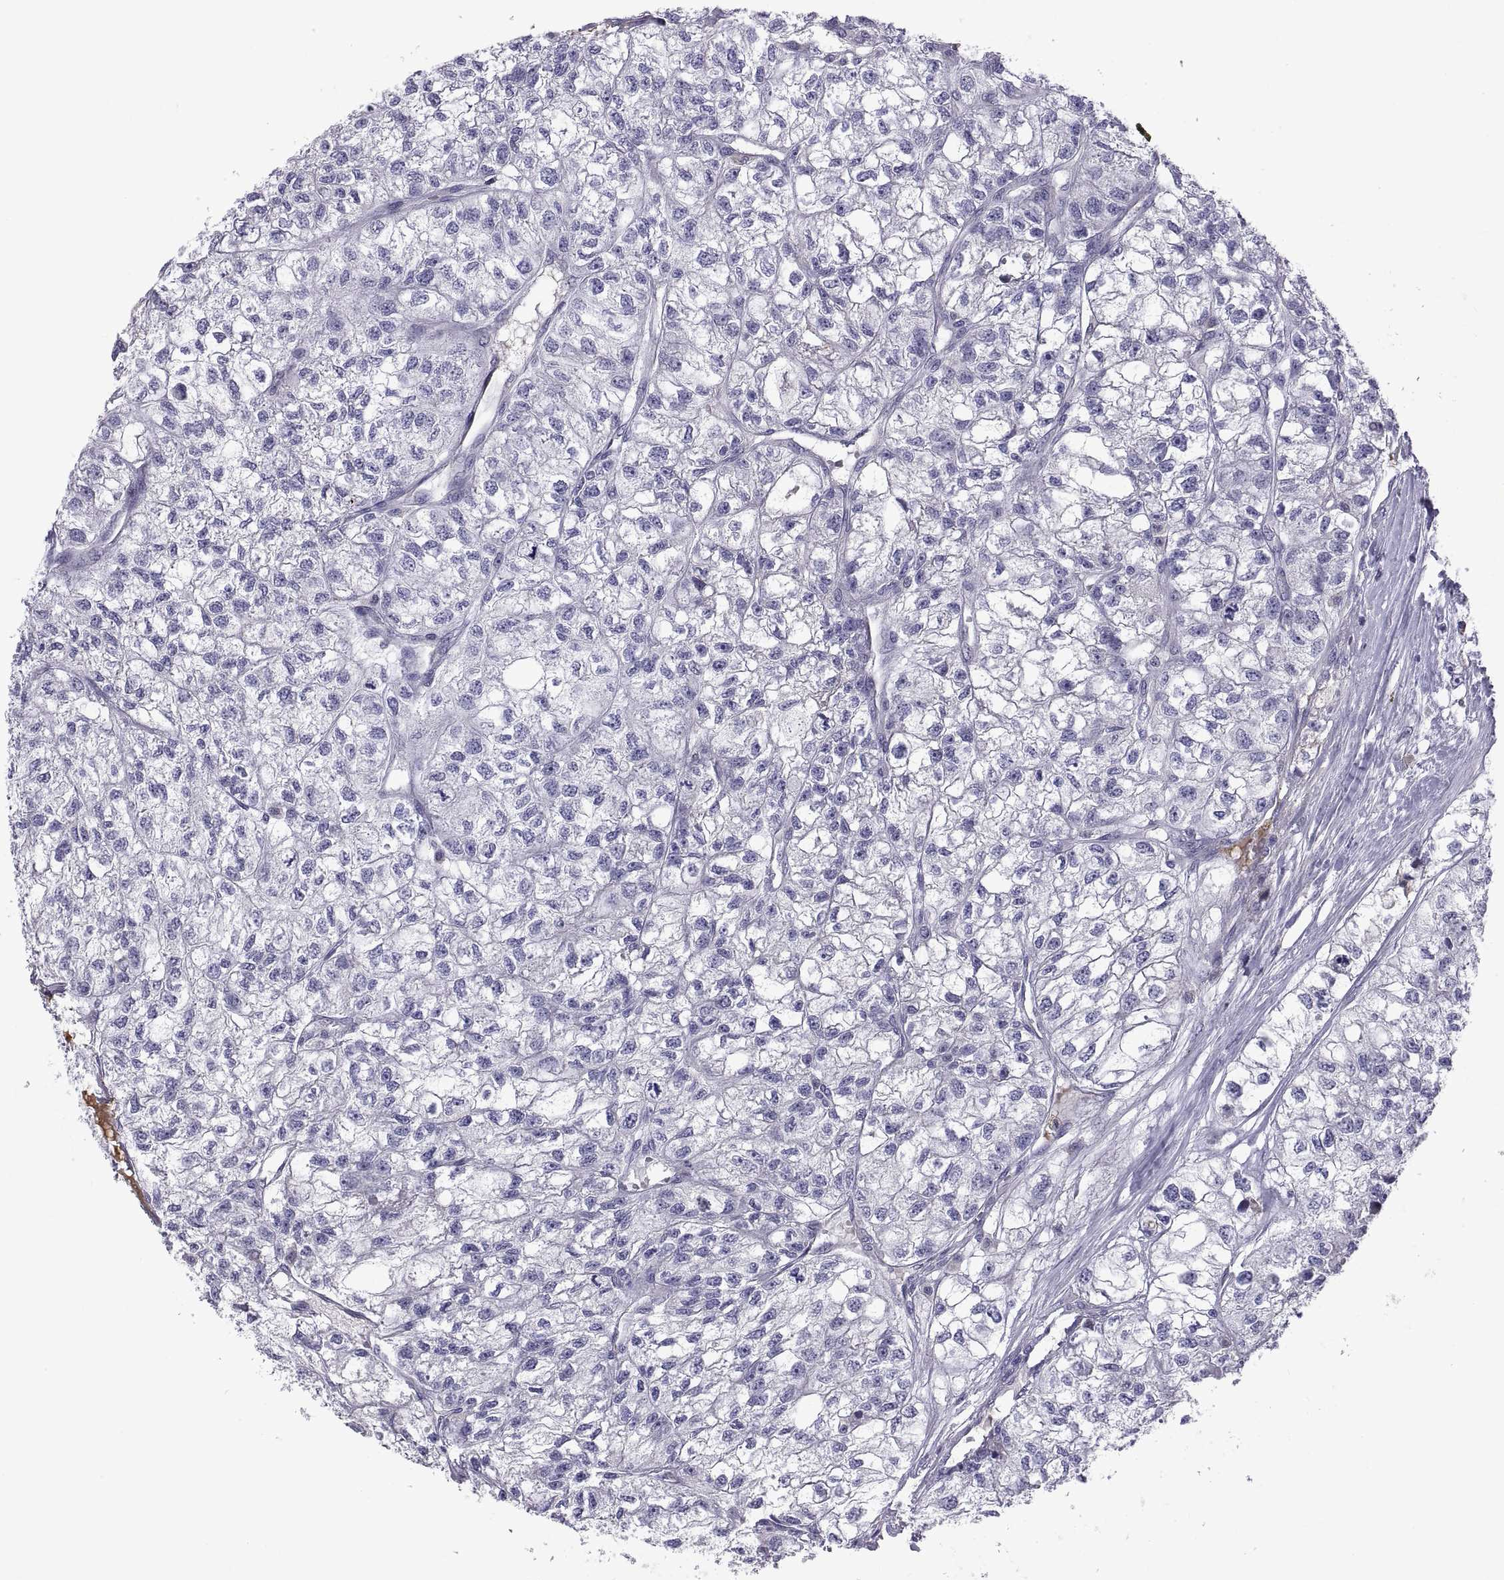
{"staining": {"intensity": "negative", "quantity": "none", "location": "none"}, "tissue": "renal cancer", "cell_type": "Tumor cells", "image_type": "cancer", "snomed": [{"axis": "morphology", "description": "Adenocarcinoma, NOS"}, {"axis": "topography", "description": "Kidney"}], "caption": "This is an IHC histopathology image of human adenocarcinoma (renal). There is no staining in tumor cells.", "gene": "PKP1", "patient": {"sex": "male", "age": 56}}